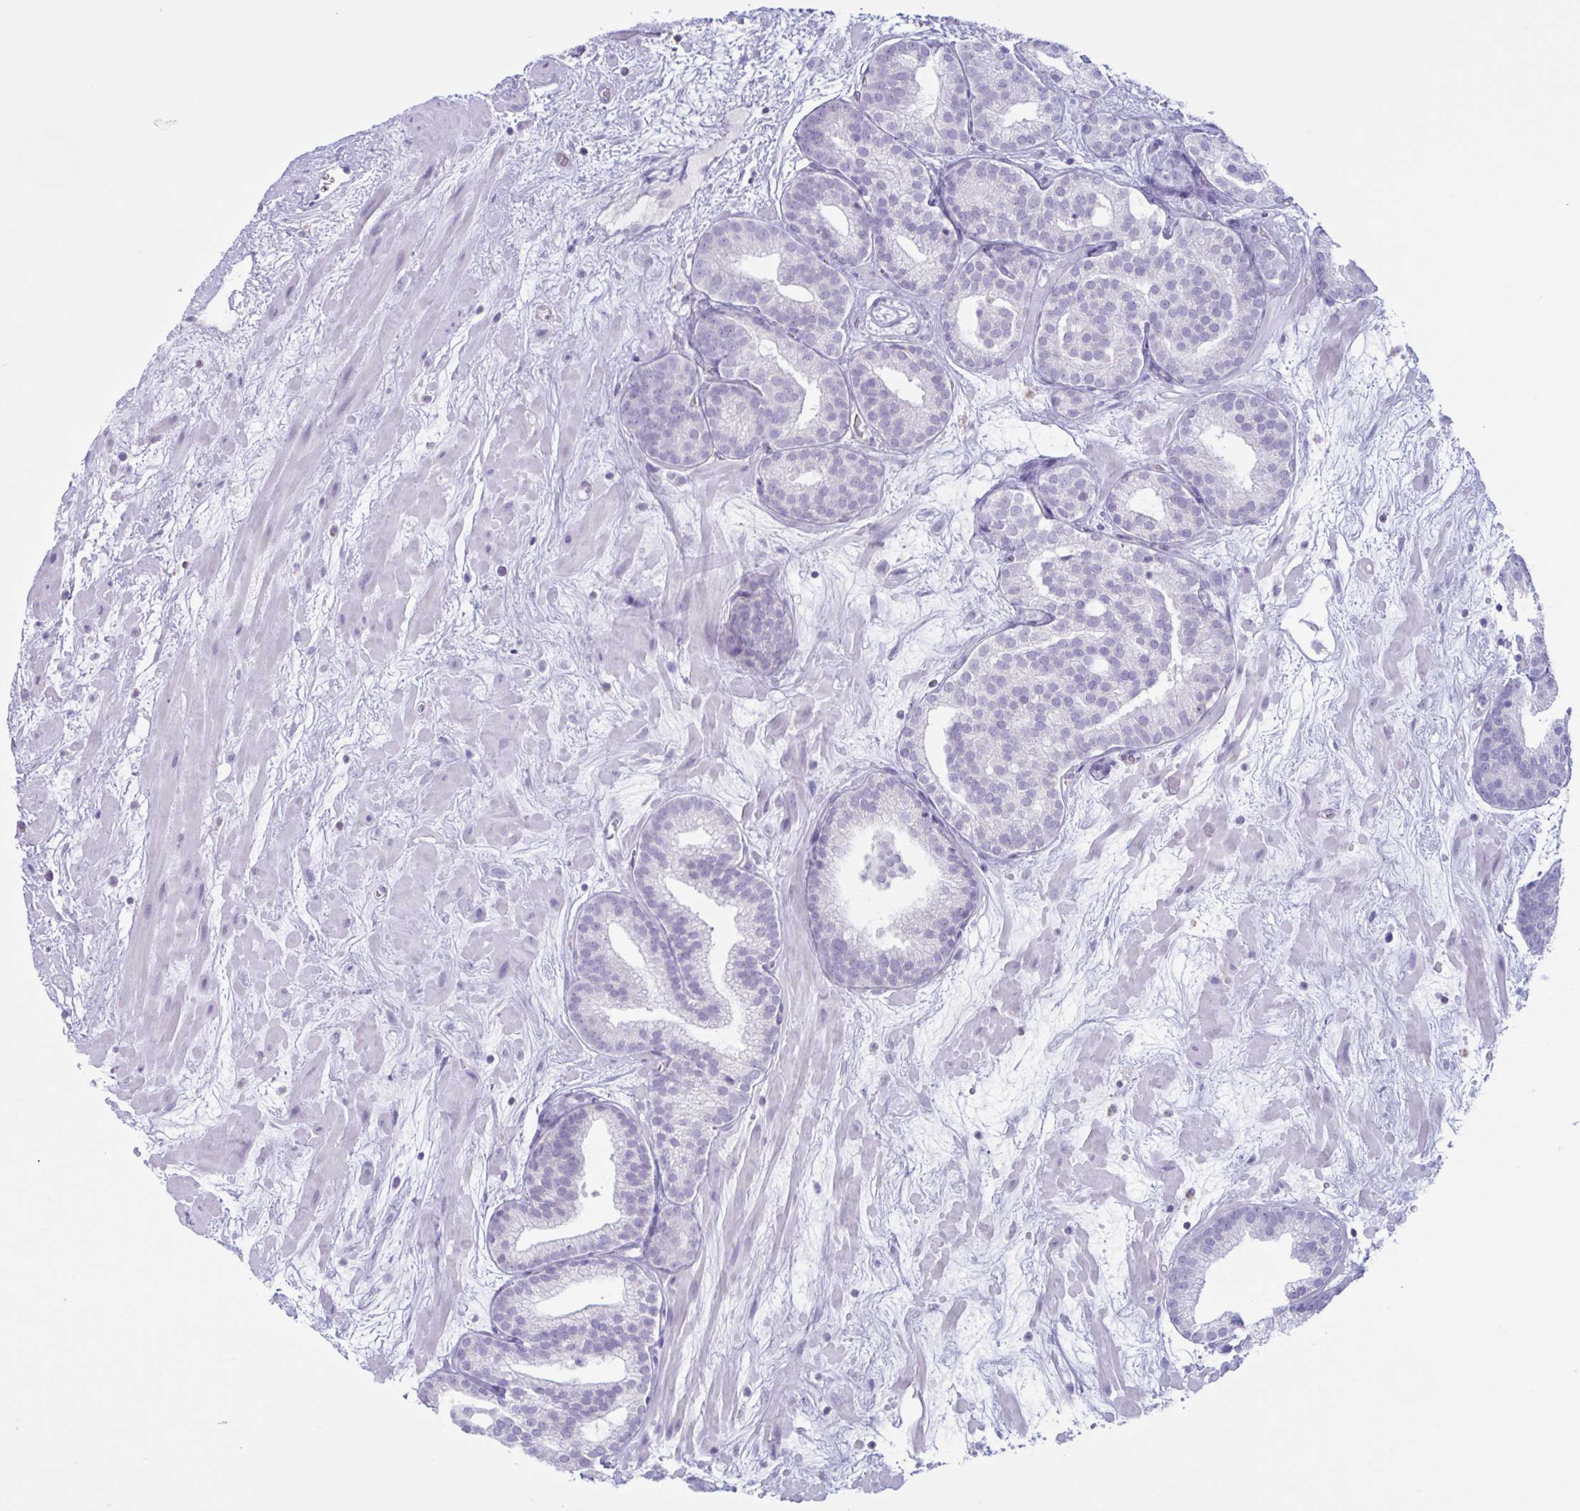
{"staining": {"intensity": "negative", "quantity": "none", "location": "none"}, "tissue": "prostate cancer", "cell_type": "Tumor cells", "image_type": "cancer", "snomed": [{"axis": "morphology", "description": "Adenocarcinoma, High grade"}, {"axis": "topography", "description": "Prostate"}], "caption": "Immunohistochemical staining of human prostate high-grade adenocarcinoma displays no significant staining in tumor cells. (Stains: DAB immunohistochemistry with hematoxylin counter stain, Microscopy: brightfield microscopy at high magnification).", "gene": "XCL1", "patient": {"sex": "male", "age": 66}}